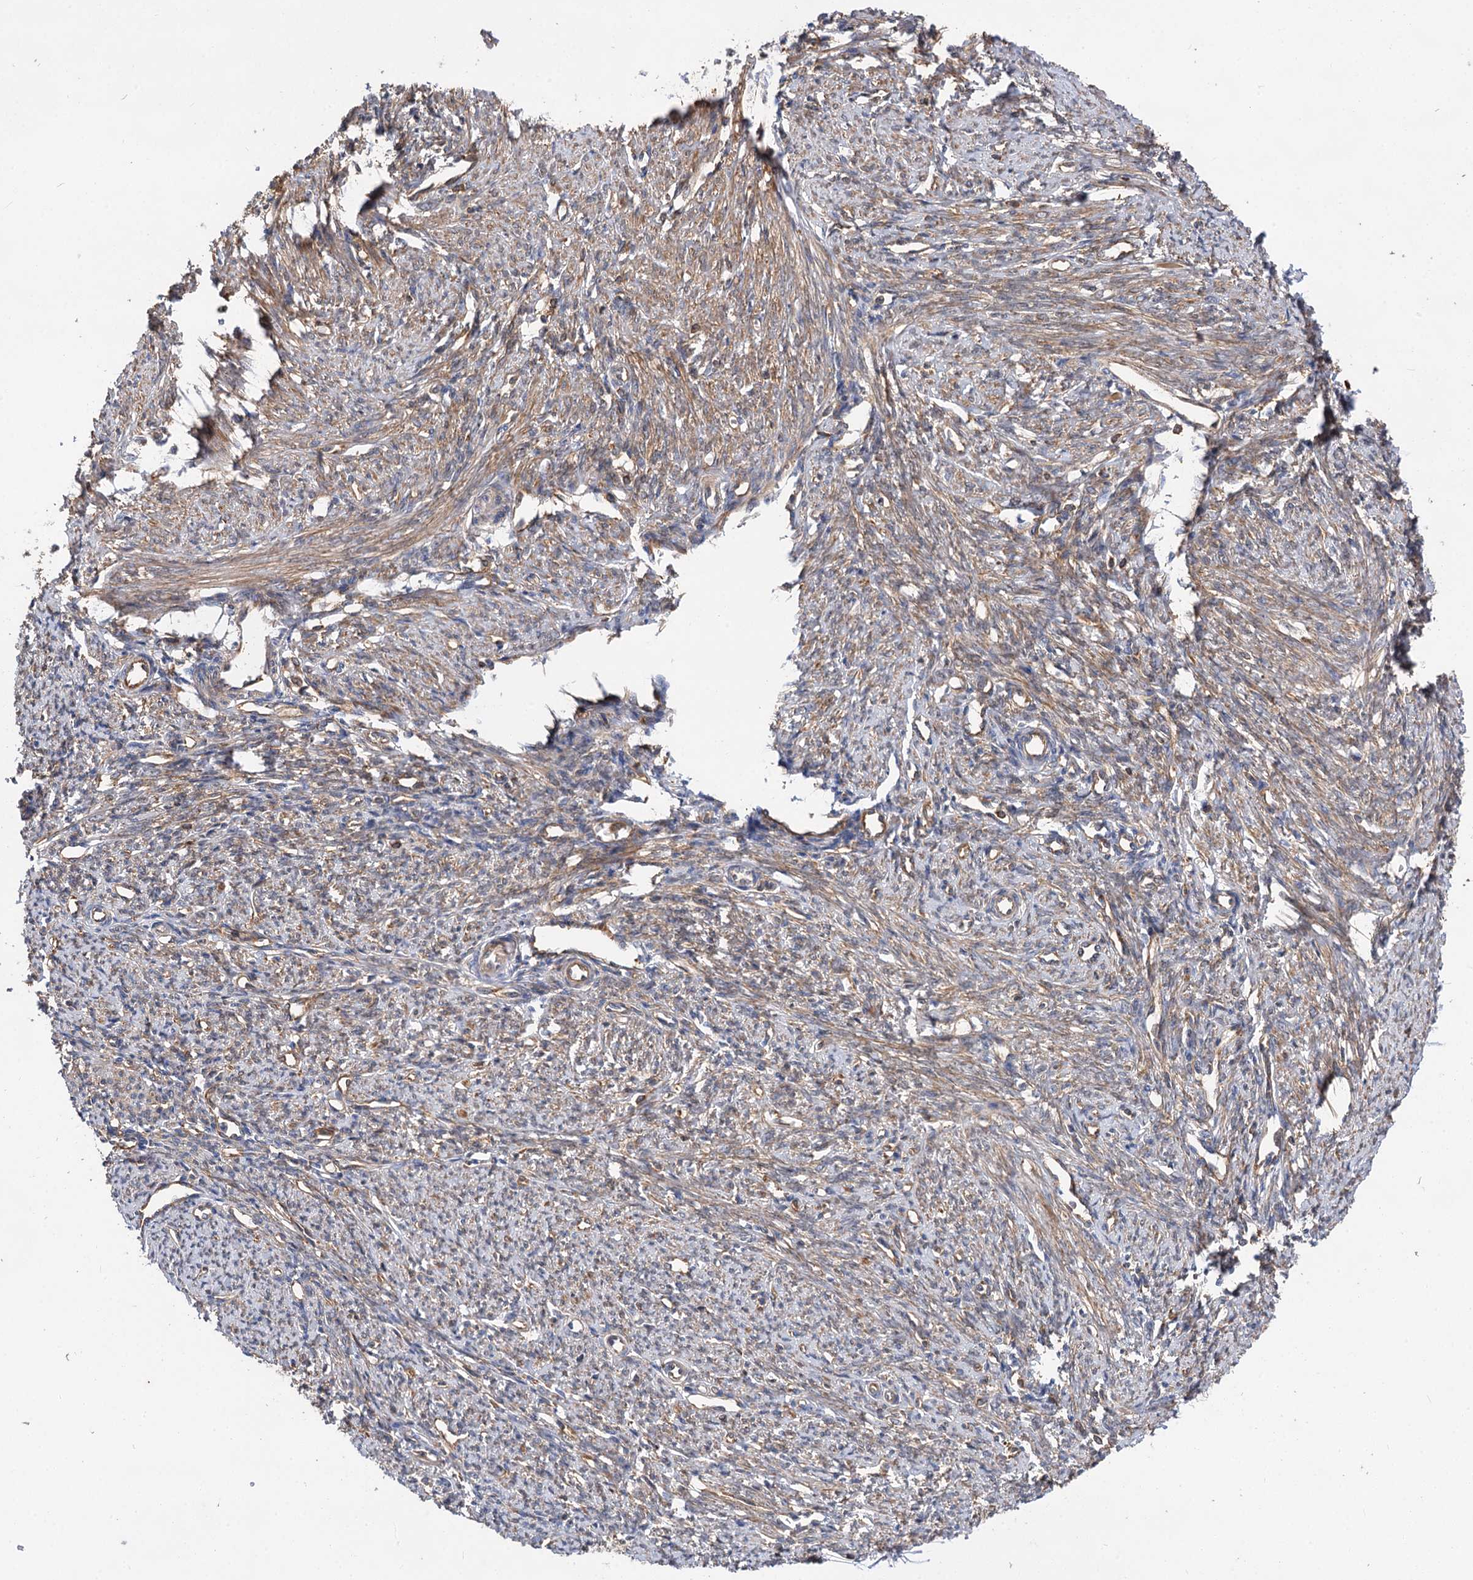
{"staining": {"intensity": "moderate", "quantity": ">75%", "location": "cytoplasmic/membranous"}, "tissue": "smooth muscle", "cell_type": "Smooth muscle cells", "image_type": "normal", "snomed": [{"axis": "morphology", "description": "Normal tissue, NOS"}, {"axis": "topography", "description": "Smooth muscle"}, {"axis": "topography", "description": "Uterus"}], "caption": "IHC micrograph of benign smooth muscle: human smooth muscle stained using immunohistochemistry (IHC) shows medium levels of moderate protein expression localized specifically in the cytoplasmic/membranous of smooth muscle cells, appearing as a cytoplasmic/membranous brown color.", "gene": "PACS1", "patient": {"sex": "female", "age": 59}}